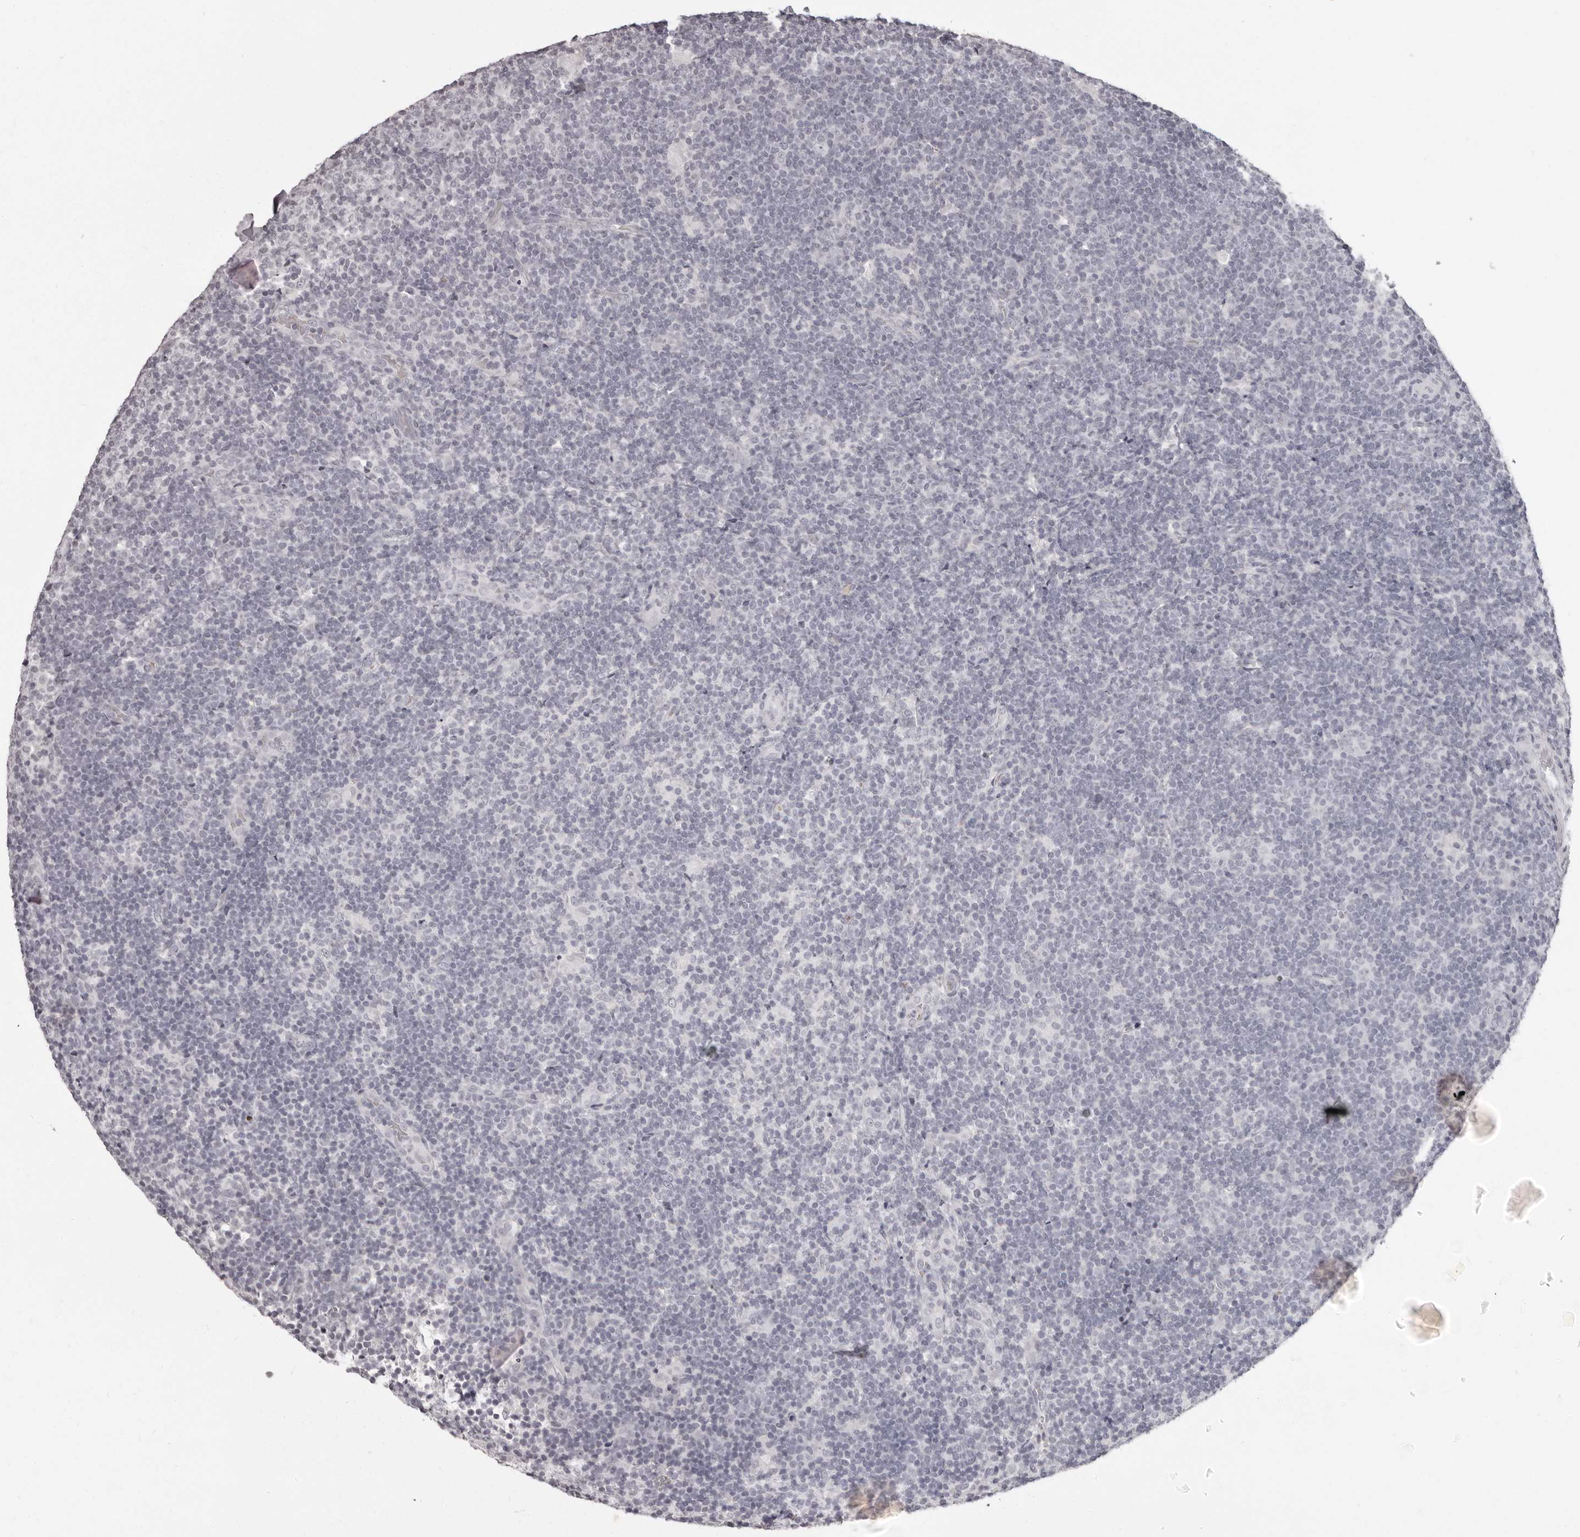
{"staining": {"intensity": "negative", "quantity": "none", "location": "none"}, "tissue": "lymphoma", "cell_type": "Tumor cells", "image_type": "cancer", "snomed": [{"axis": "morphology", "description": "Hodgkin's disease, NOS"}, {"axis": "topography", "description": "Lymph node"}], "caption": "Hodgkin's disease stained for a protein using immunohistochemistry exhibits no staining tumor cells.", "gene": "C8orf74", "patient": {"sex": "female", "age": 57}}